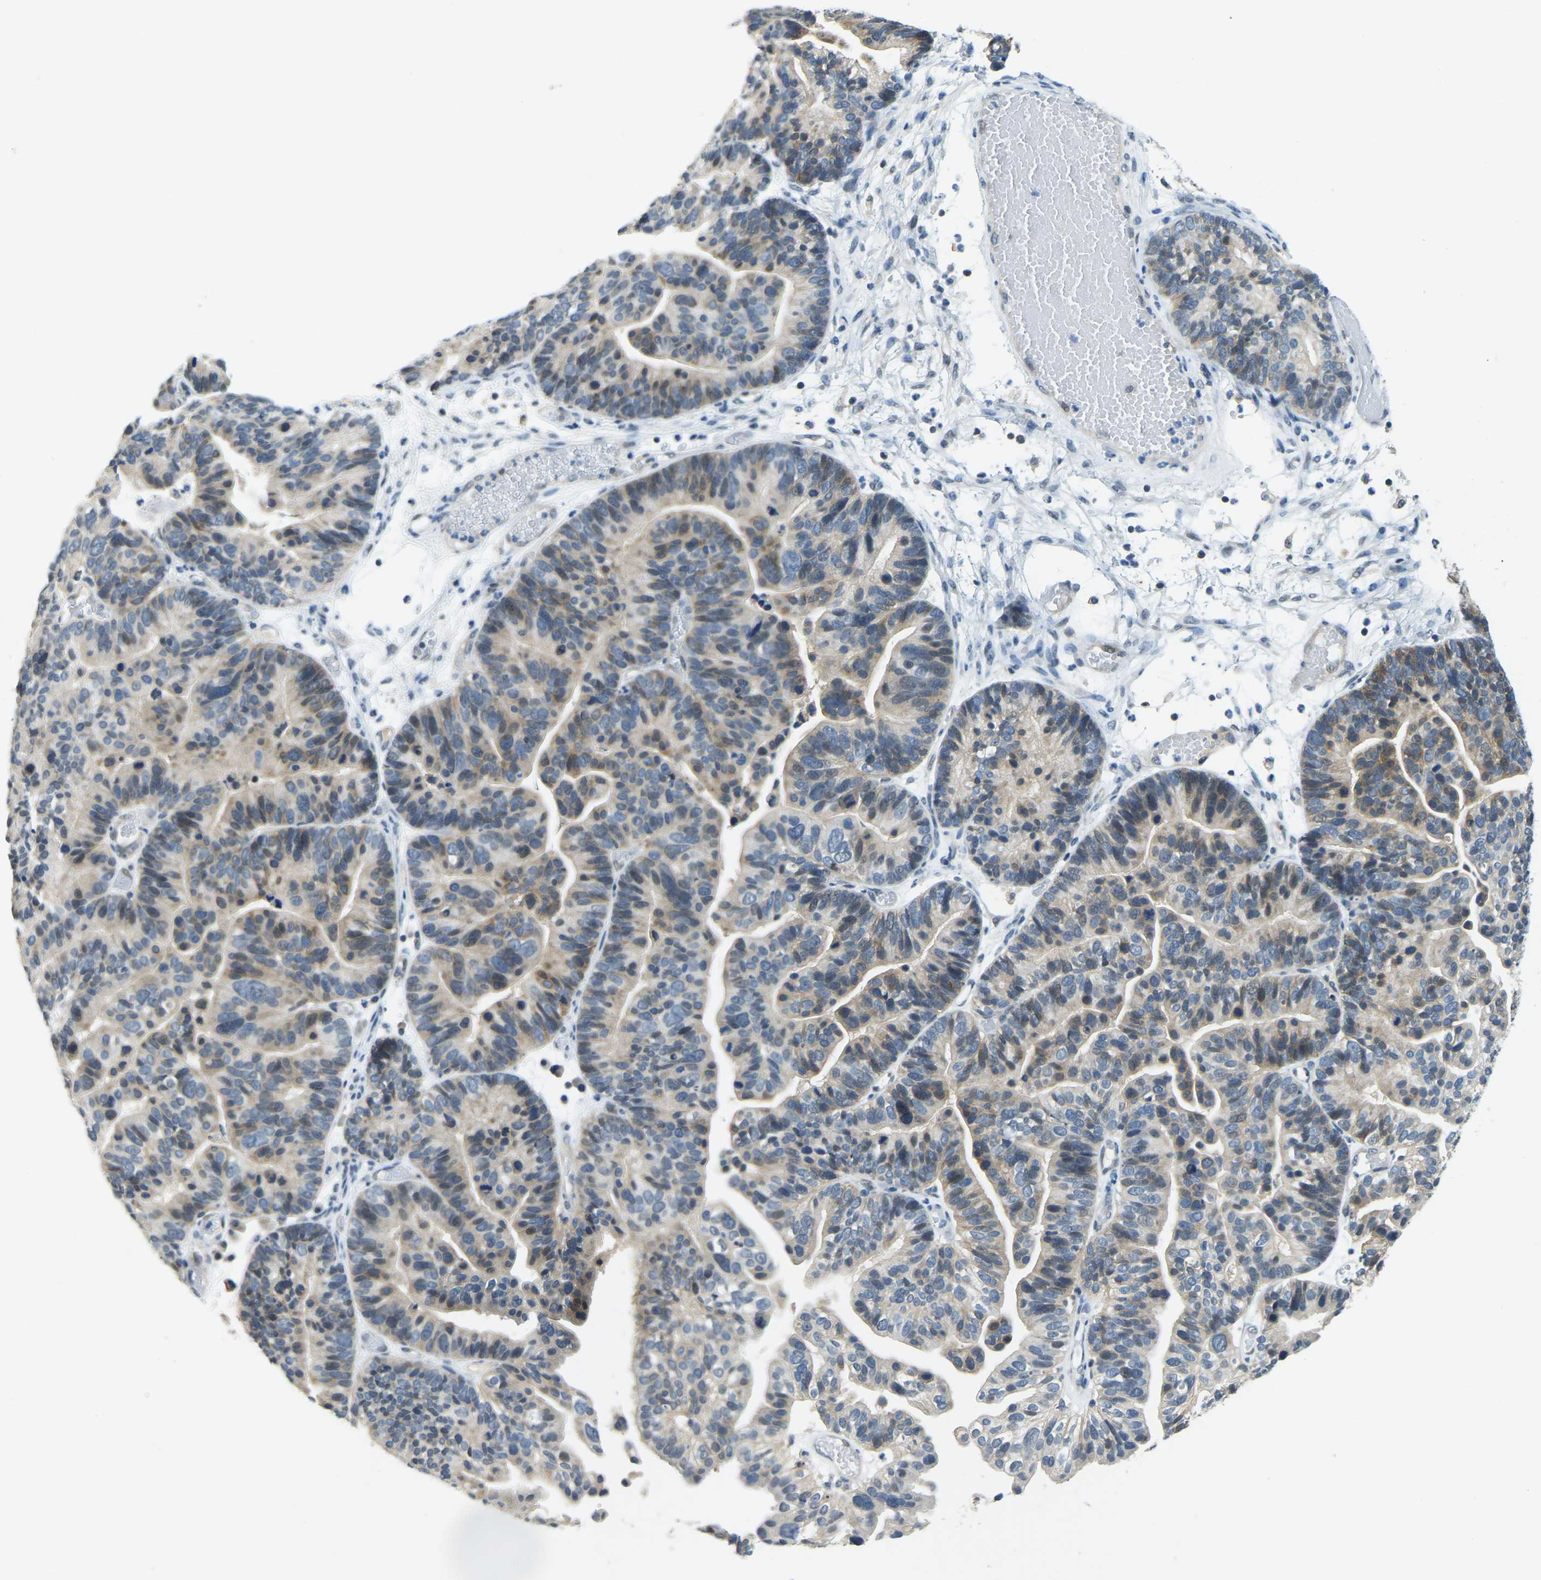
{"staining": {"intensity": "weak", "quantity": "25%-75%", "location": "cytoplasmic/membranous"}, "tissue": "ovarian cancer", "cell_type": "Tumor cells", "image_type": "cancer", "snomed": [{"axis": "morphology", "description": "Cystadenocarcinoma, serous, NOS"}, {"axis": "topography", "description": "Ovary"}], "caption": "Protein staining of serous cystadenocarcinoma (ovarian) tissue exhibits weak cytoplasmic/membranous staining in about 25%-75% of tumor cells. (Stains: DAB (3,3'-diaminobenzidine) in brown, nuclei in blue, Microscopy: brightfield microscopy at high magnification).", "gene": "AHNAK", "patient": {"sex": "female", "age": 56}}